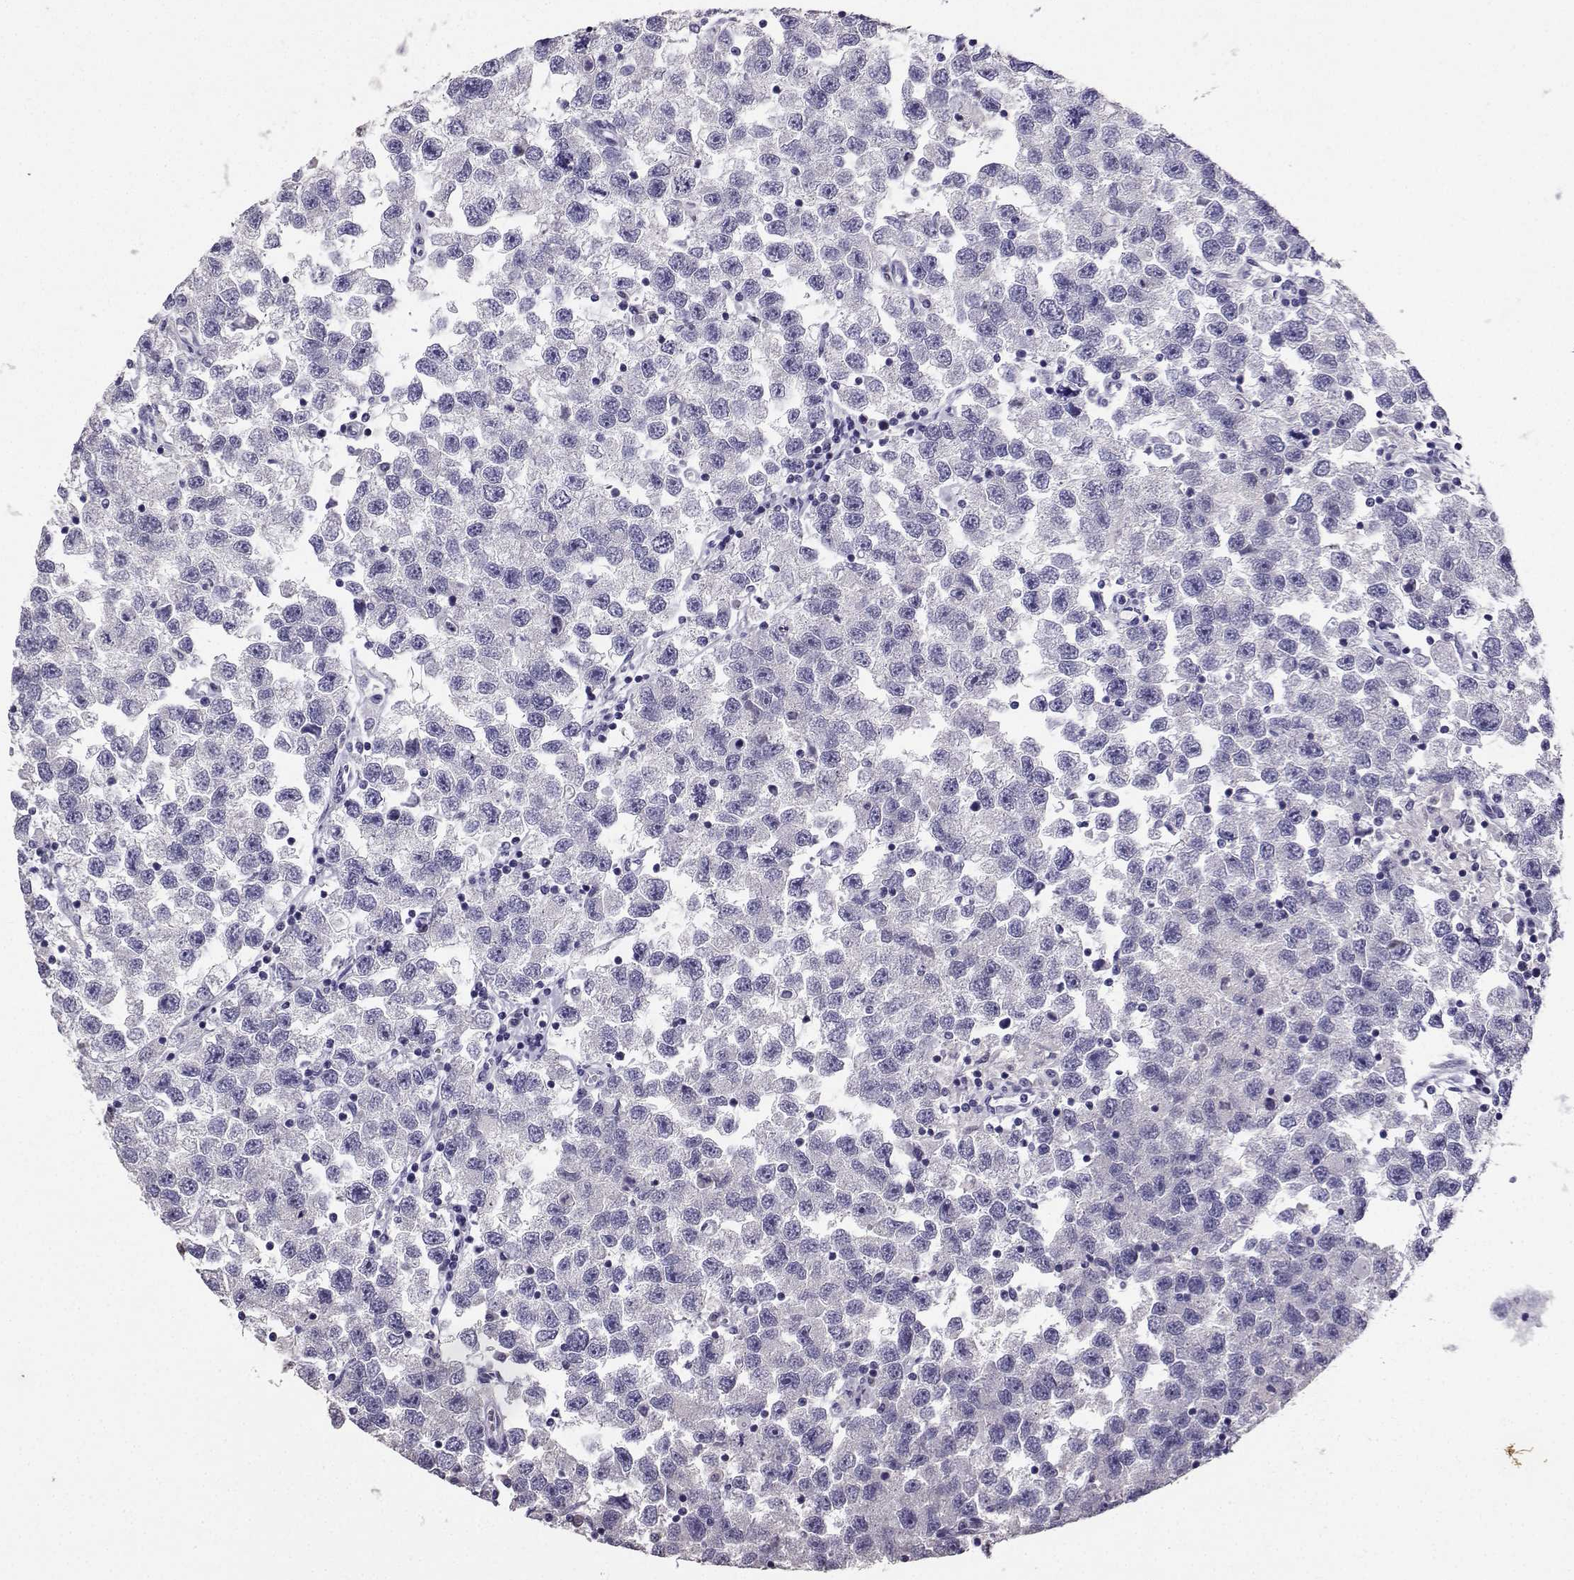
{"staining": {"intensity": "negative", "quantity": "none", "location": "none"}, "tissue": "testis cancer", "cell_type": "Tumor cells", "image_type": "cancer", "snomed": [{"axis": "morphology", "description": "Seminoma, NOS"}, {"axis": "topography", "description": "Testis"}], "caption": "A micrograph of human testis cancer is negative for staining in tumor cells.", "gene": "SPAG11B", "patient": {"sex": "male", "age": 26}}